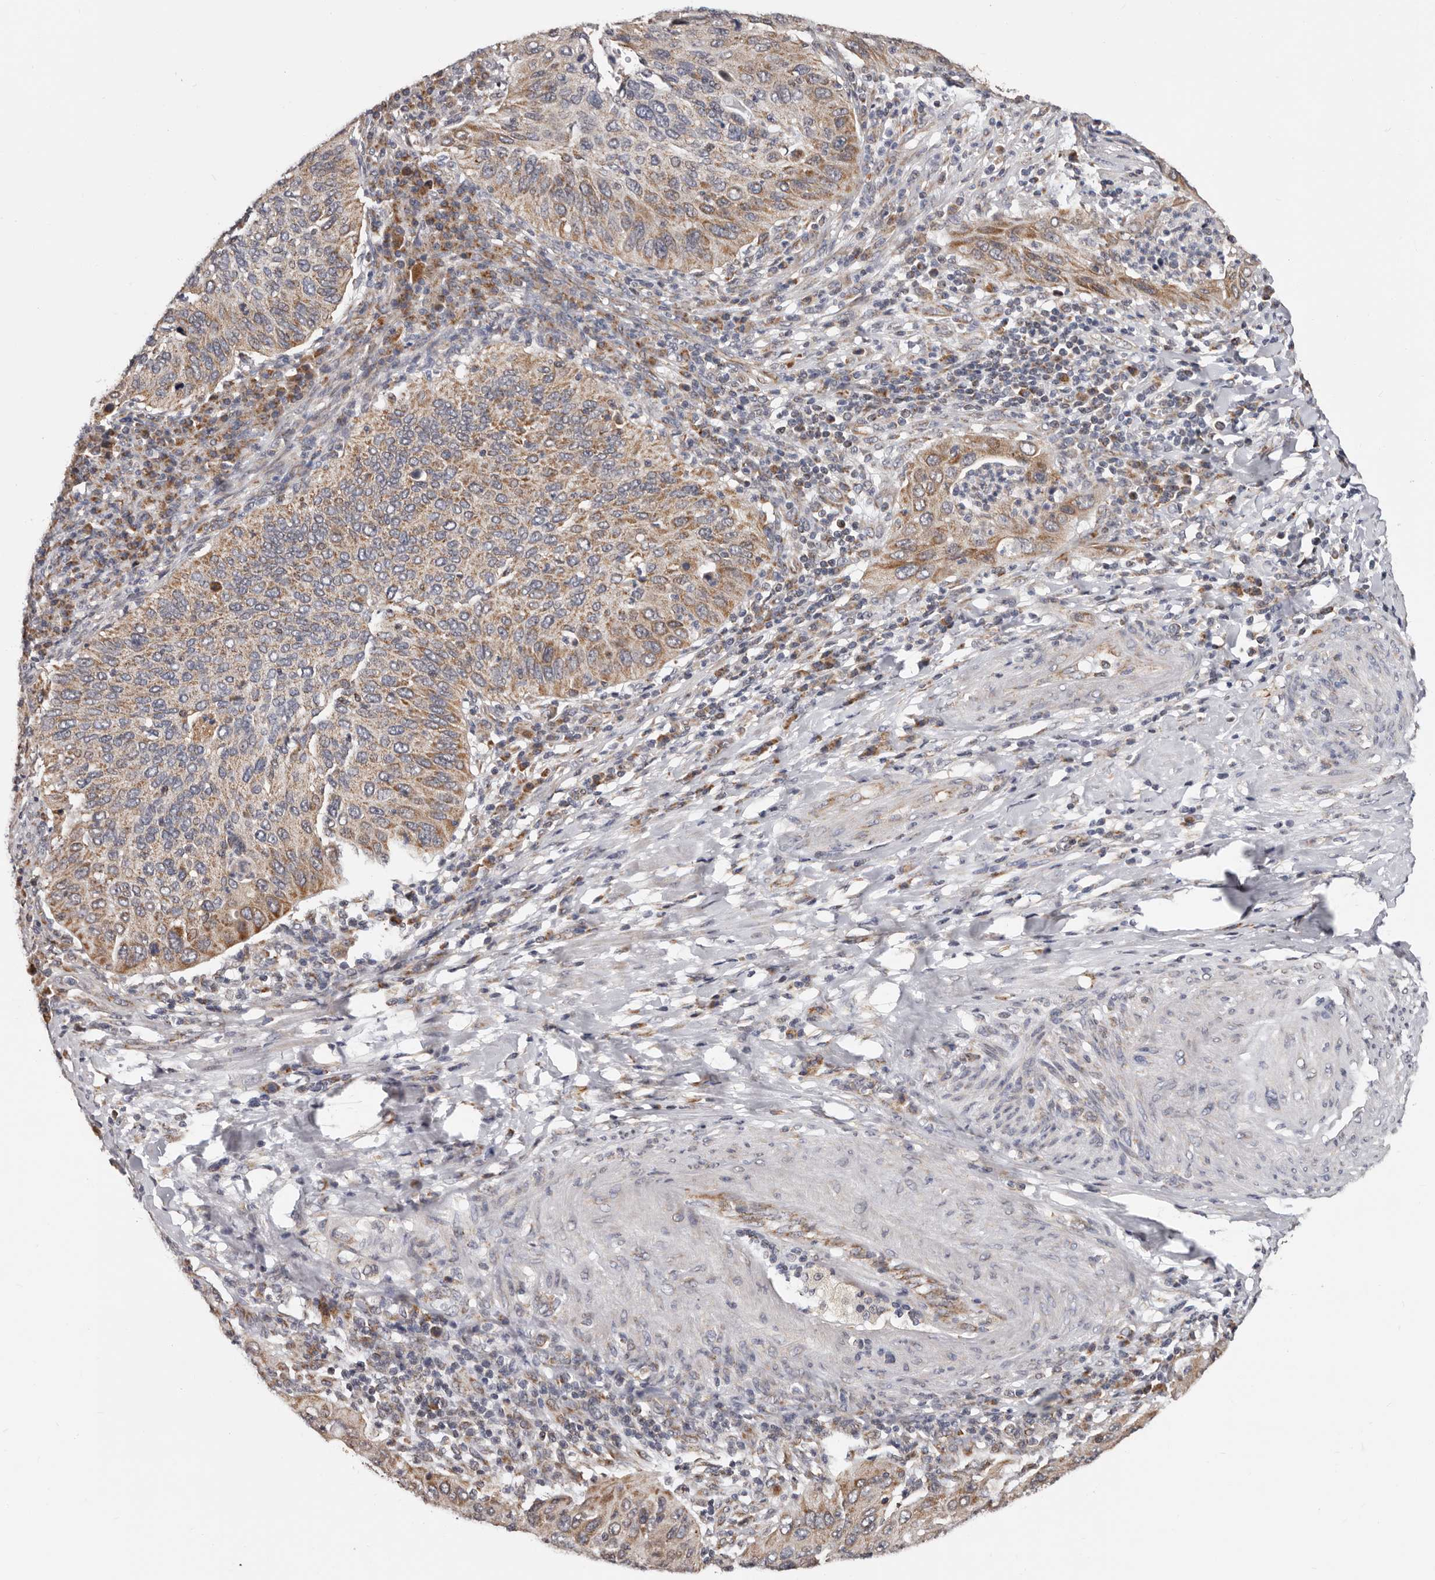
{"staining": {"intensity": "moderate", "quantity": ">75%", "location": "cytoplasmic/membranous"}, "tissue": "cervical cancer", "cell_type": "Tumor cells", "image_type": "cancer", "snomed": [{"axis": "morphology", "description": "Squamous cell carcinoma, NOS"}, {"axis": "topography", "description": "Cervix"}], "caption": "Human cervical cancer stained with a brown dye reveals moderate cytoplasmic/membranous positive positivity in approximately >75% of tumor cells.", "gene": "MRPL18", "patient": {"sex": "female", "age": 38}}